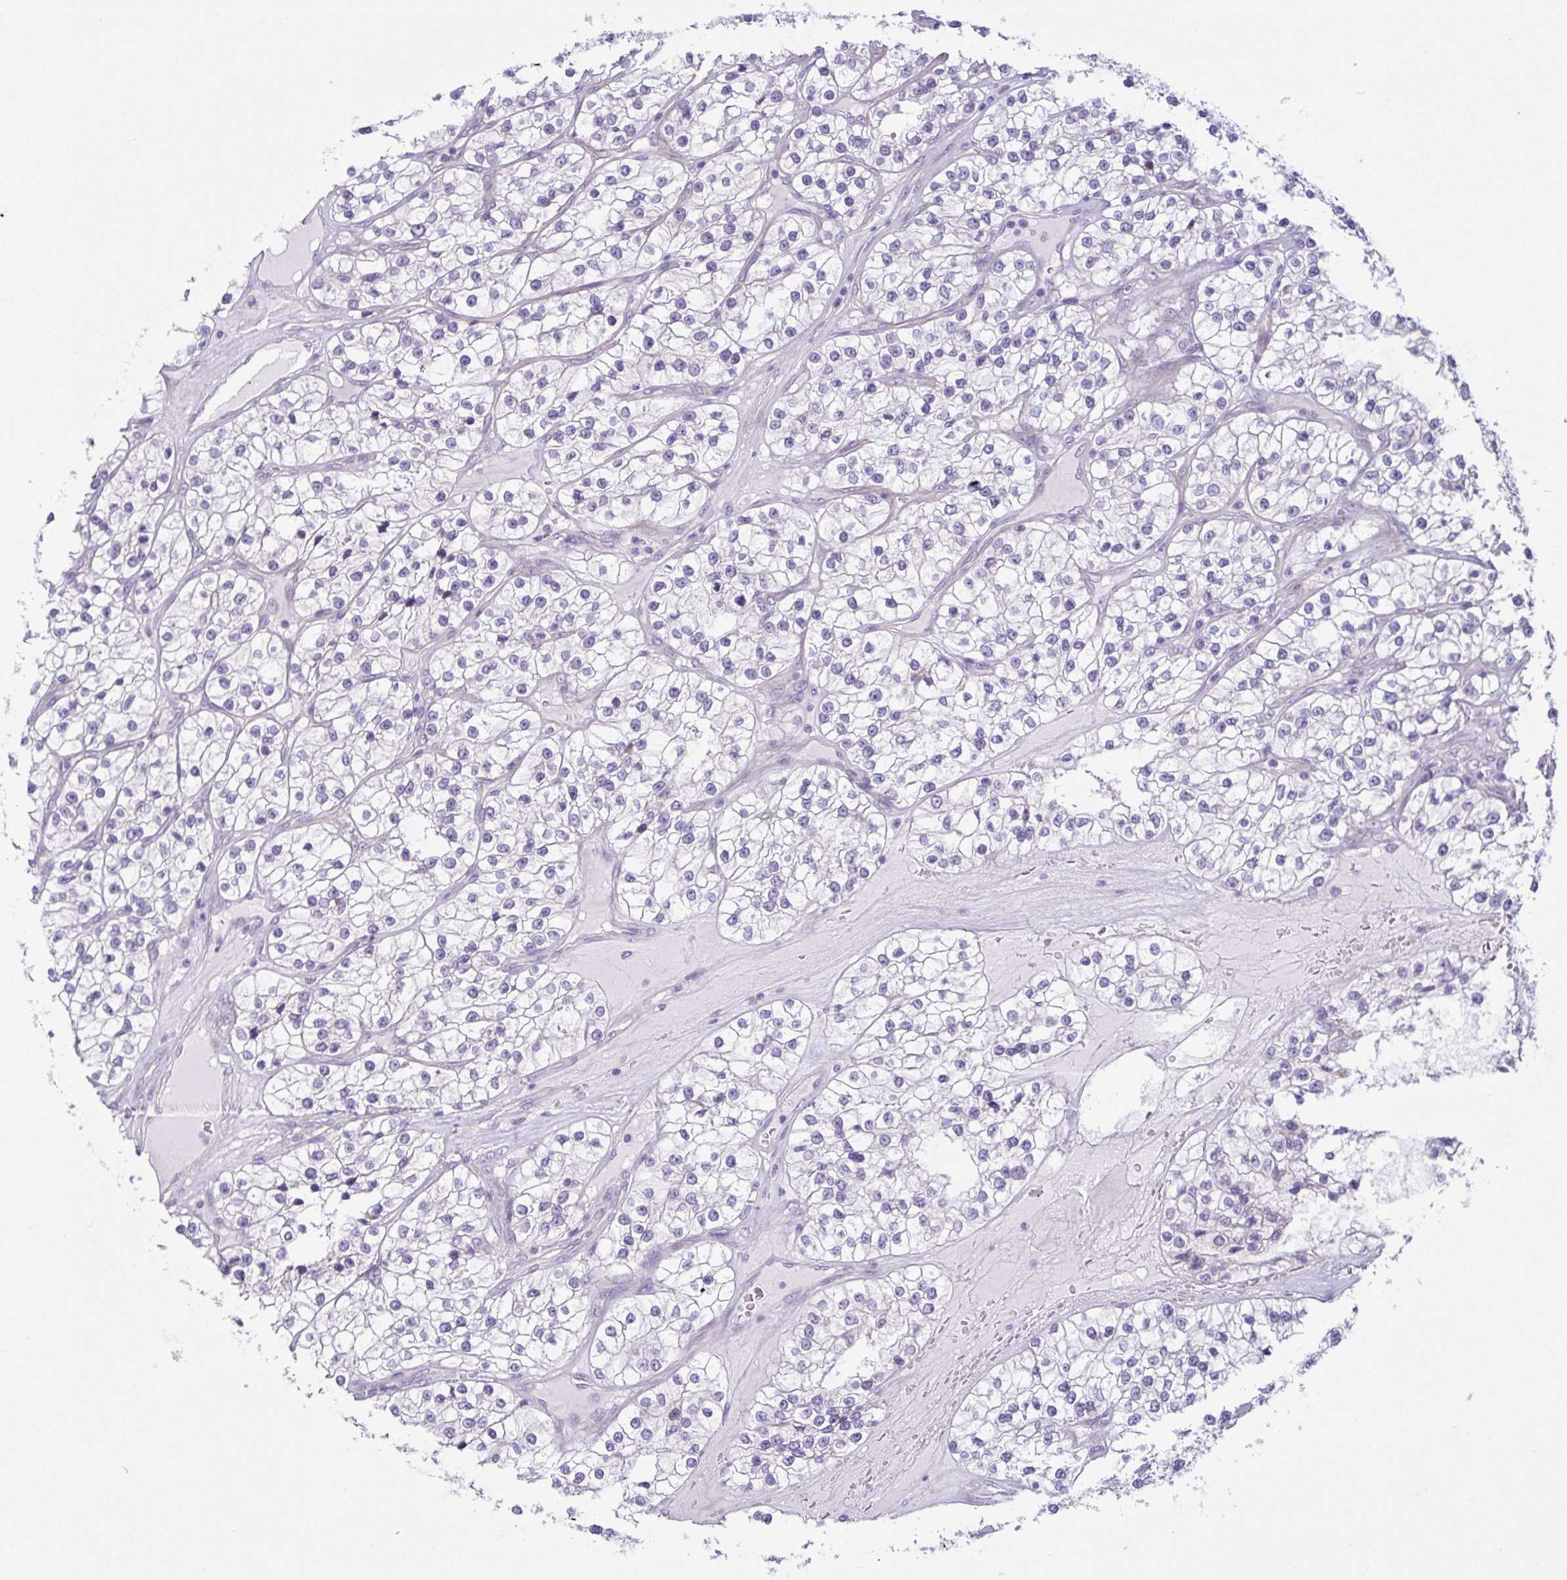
{"staining": {"intensity": "negative", "quantity": "none", "location": "none"}, "tissue": "renal cancer", "cell_type": "Tumor cells", "image_type": "cancer", "snomed": [{"axis": "morphology", "description": "Adenocarcinoma, NOS"}, {"axis": "topography", "description": "Kidney"}], "caption": "This is an immunohistochemistry (IHC) image of human renal cancer. There is no staining in tumor cells.", "gene": "TNNI2", "patient": {"sex": "female", "age": 57}}